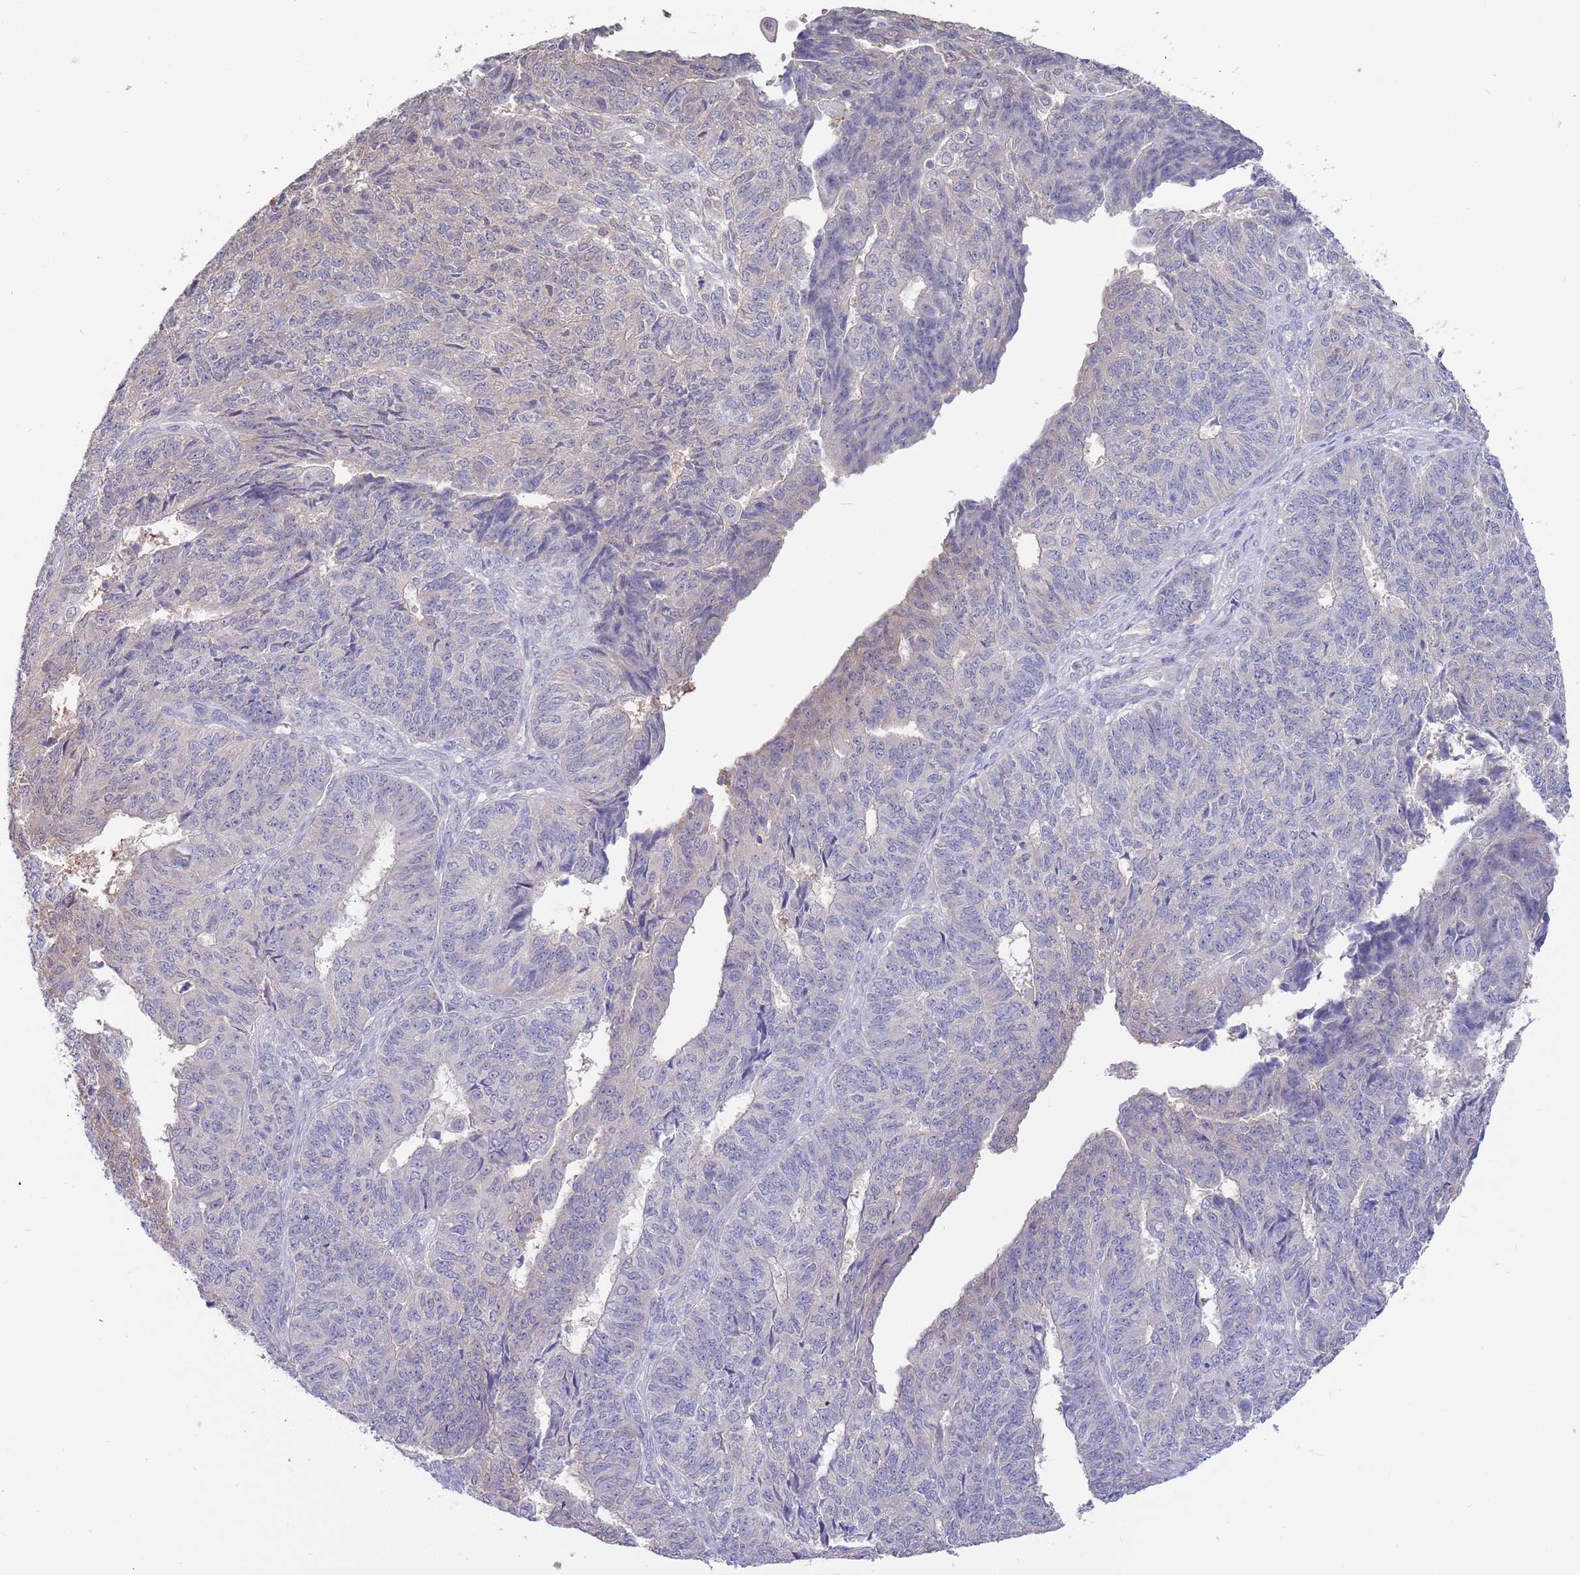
{"staining": {"intensity": "negative", "quantity": "none", "location": "none"}, "tissue": "endometrial cancer", "cell_type": "Tumor cells", "image_type": "cancer", "snomed": [{"axis": "morphology", "description": "Adenocarcinoma, NOS"}, {"axis": "topography", "description": "Endometrium"}], "caption": "Immunohistochemistry (IHC) micrograph of endometrial adenocarcinoma stained for a protein (brown), which exhibits no staining in tumor cells.", "gene": "AP5S1", "patient": {"sex": "female", "age": 32}}